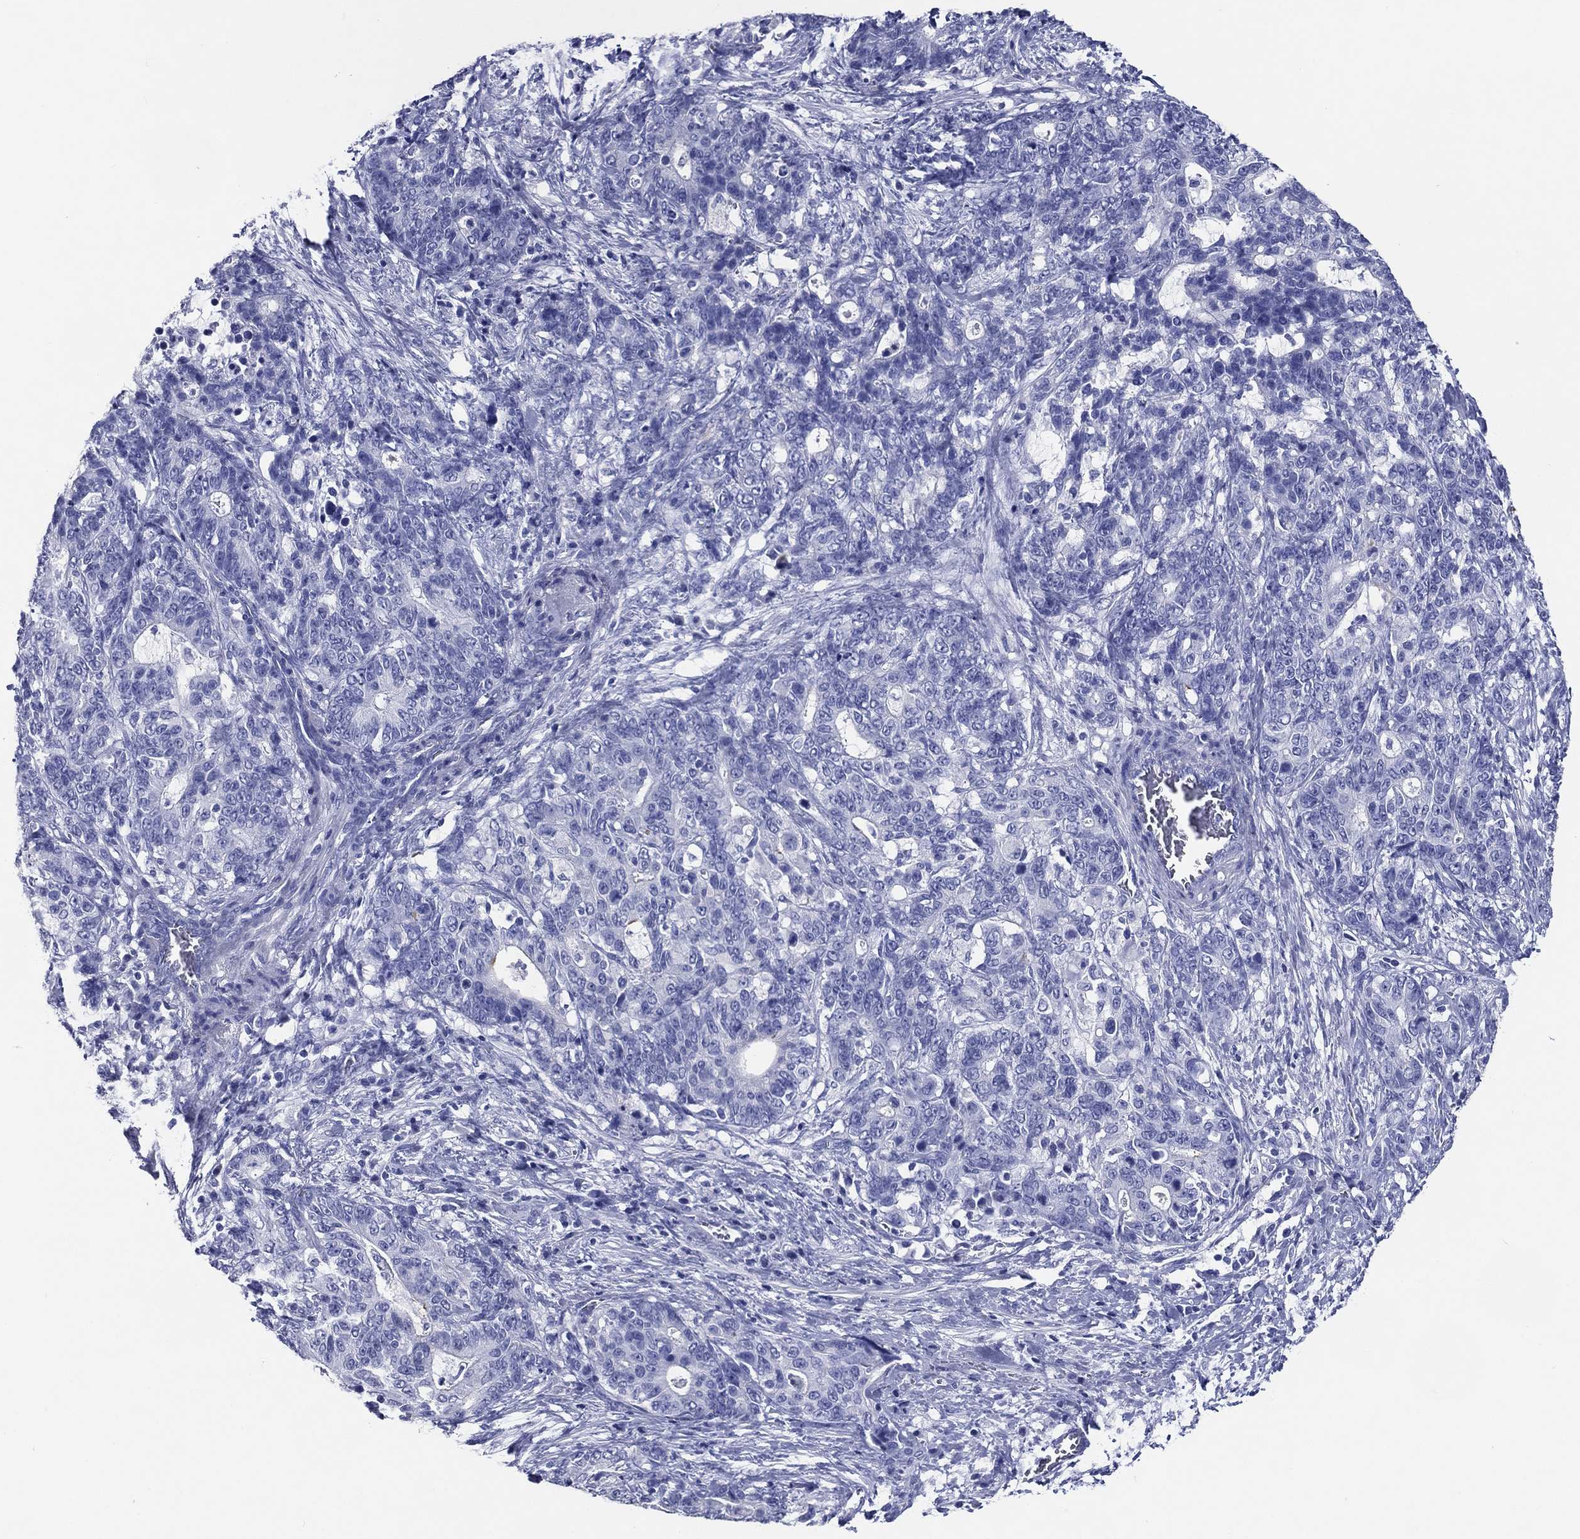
{"staining": {"intensity": "negative", "quantity": "none", "location": "none"}, "tissue": "stomach cancer", "cell_type": "Tumor cells", "image_type": "cancer", "snomed": [{"axis": "morphology", "description": "Normal tissue, NOS"}, {"axis": "morphology", "description": "Adenocarcinoma, NOS"}, {"axis": "topography", "description": "Stomach"}], "caption": "This is an IHC histopathology image of human adenocarcinoma (stomach). There is no expression in tumor cells.", "gene": "ACE2", "patient": {"sex": "female", "age": 64}}